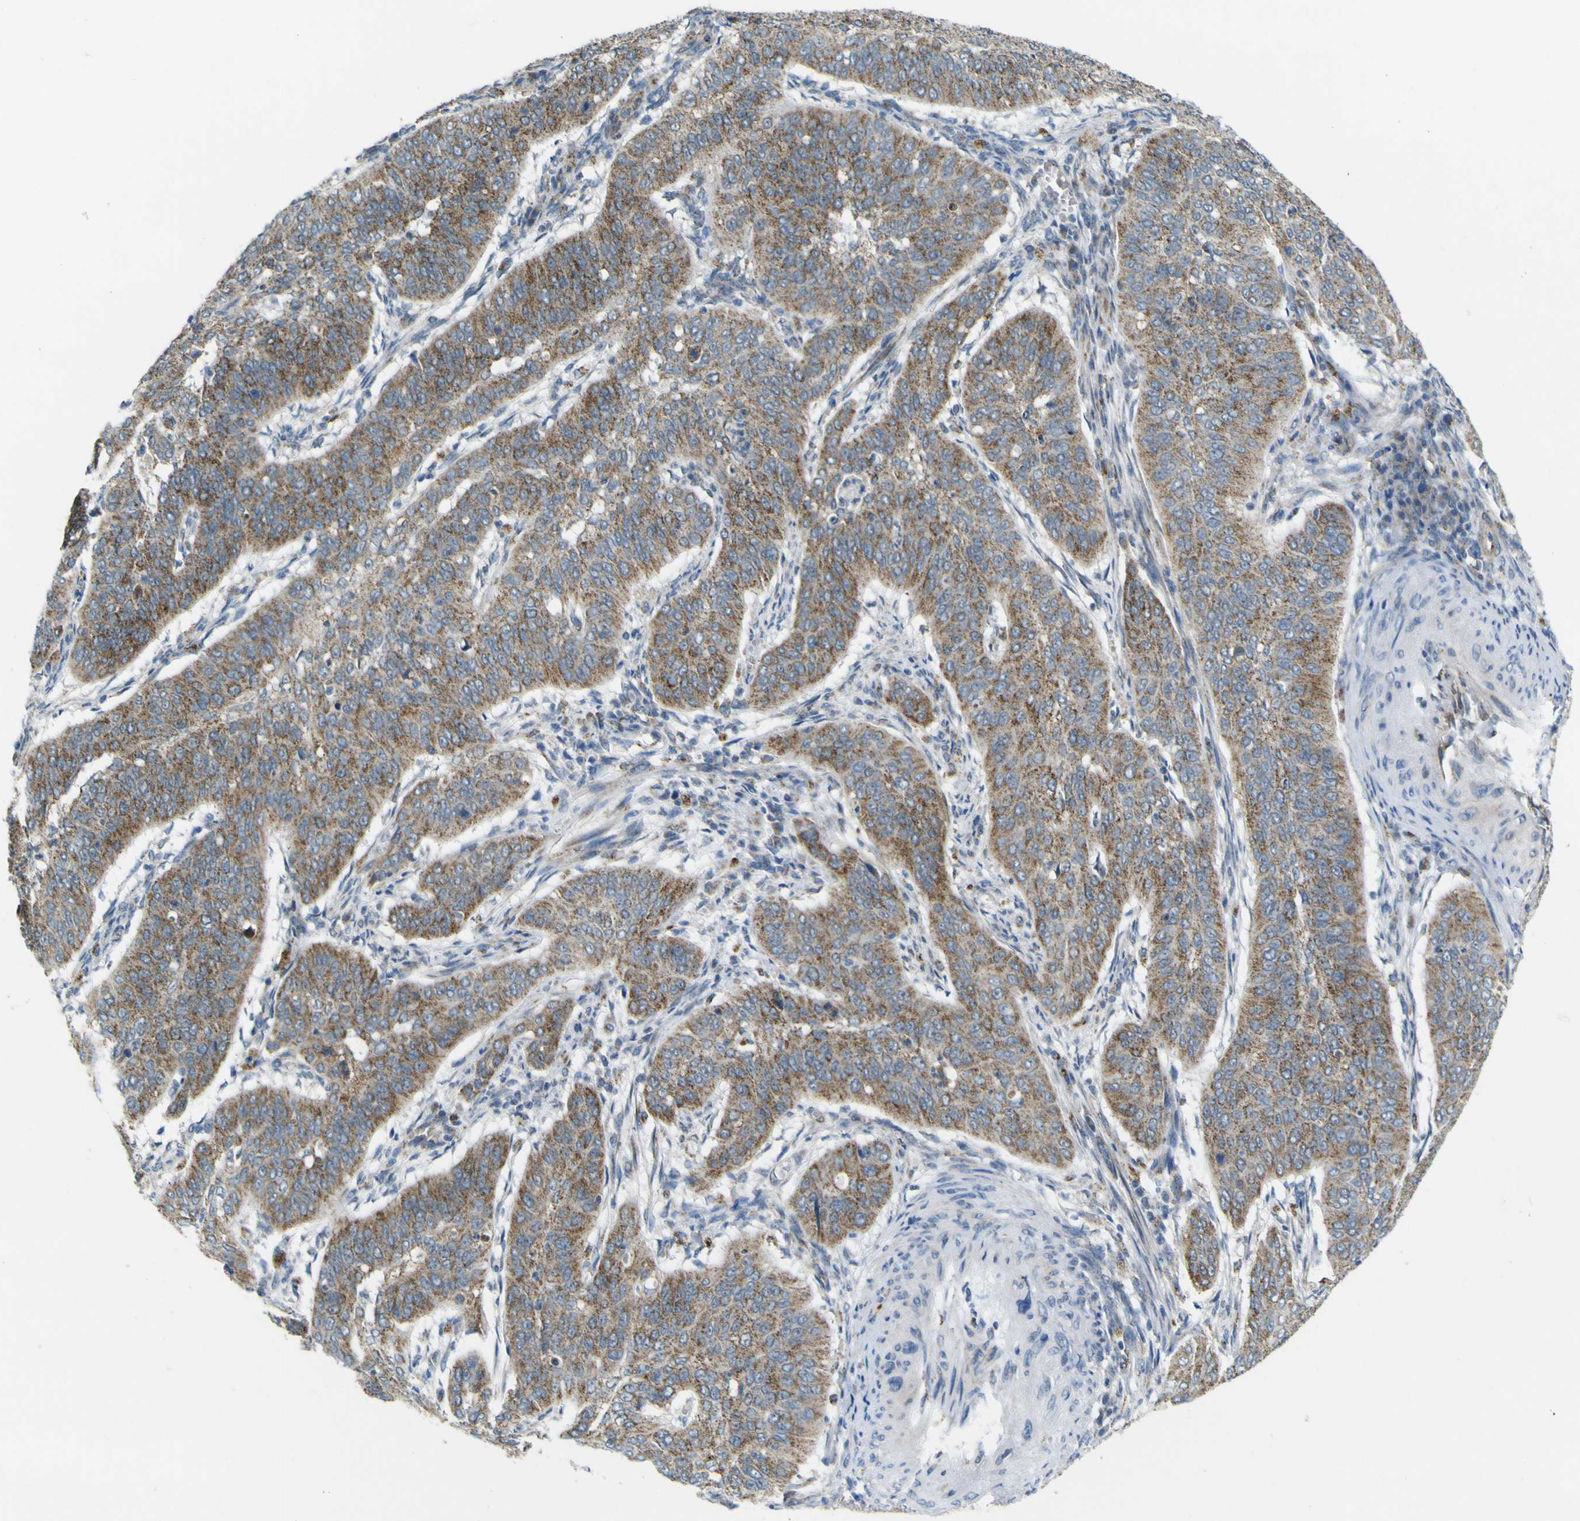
{"staining": {"intensity": "moderate", "quantity": ">75%", "location": "cytoplasmic/membranous"}, "tissue": "cervical cancer", "cell_type": "Tumor cells", "image_type": "cancer", "snomed": [{"axis": "morphology", "description": "Normal tissue, NOS"}, {"axis": "morphology", "description": "Squamous cell carcinoma, NOS"}, {"axis": "topography", "description": "Cervix"}], "caption": "Immunohistochemistry (IHC) of cervical cancer demonstrates medium levels of moderate cytoplasmic/membranous positivity in approximately >75% of tumor cells.", "gene": "ACBD5", "patient": {"sex": "female", "age": 39}}